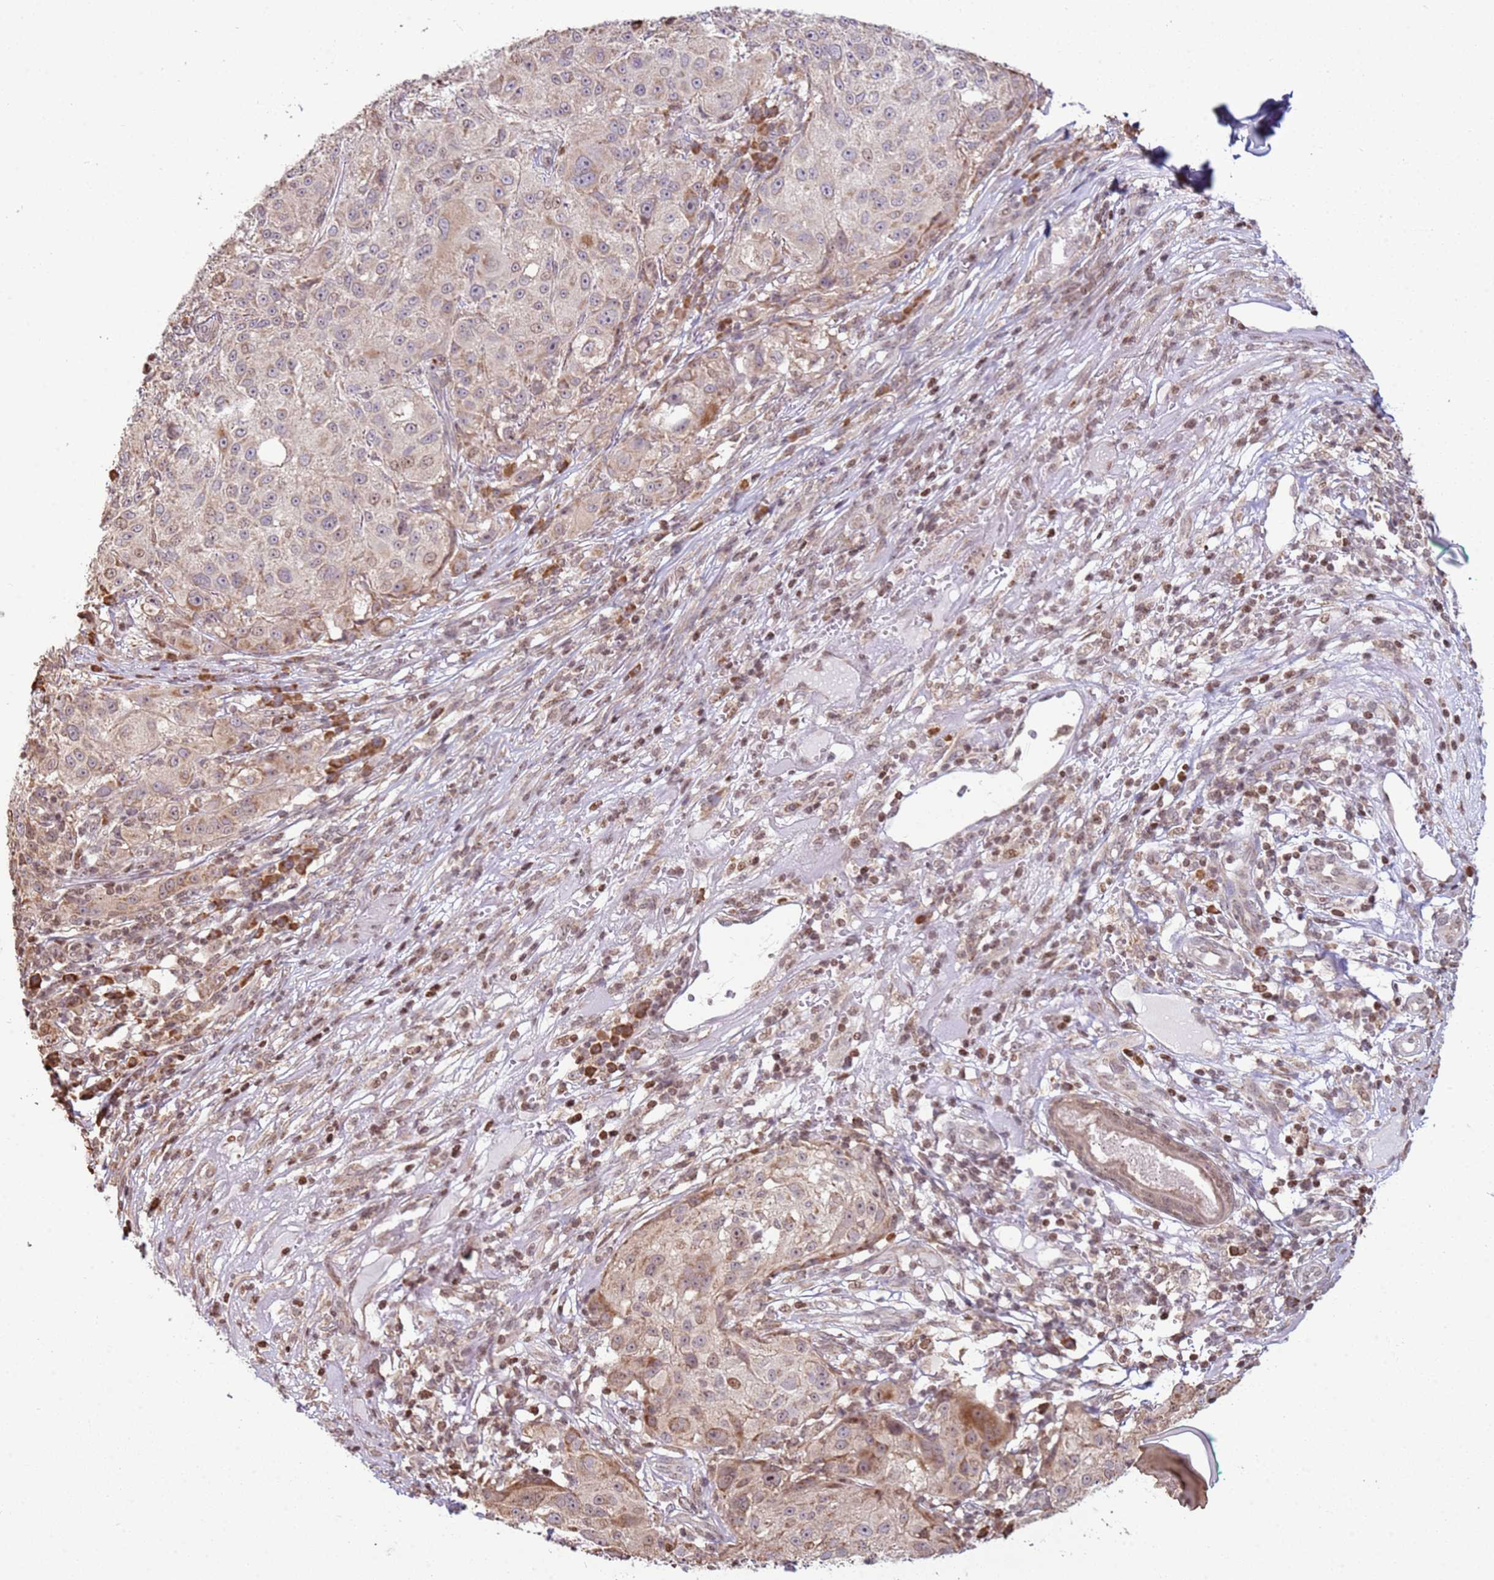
{"staining": {"intensity": "moderate", "quantity": "<25%", "location": "cytoplasmic/membranous"}, "tissue": "melanoma", "cell_type": "Tumor cells", "image_type": "cancer", "snomed": [{"axis": "morphology", "description": "Necrosis, NOS"}, {"axis": "morphology", "description": "Malignant melanoma, NOS"}, {"axis": "topography", "description": "Skin"}], "caption": "Protein analysis of malignant melanoma tissue reveals moderate cytoplasmic/membranous positivity in about <25% of tumor cells.", "gene": "SCAF1", "patient": {"sex": "female", "age": 87}}